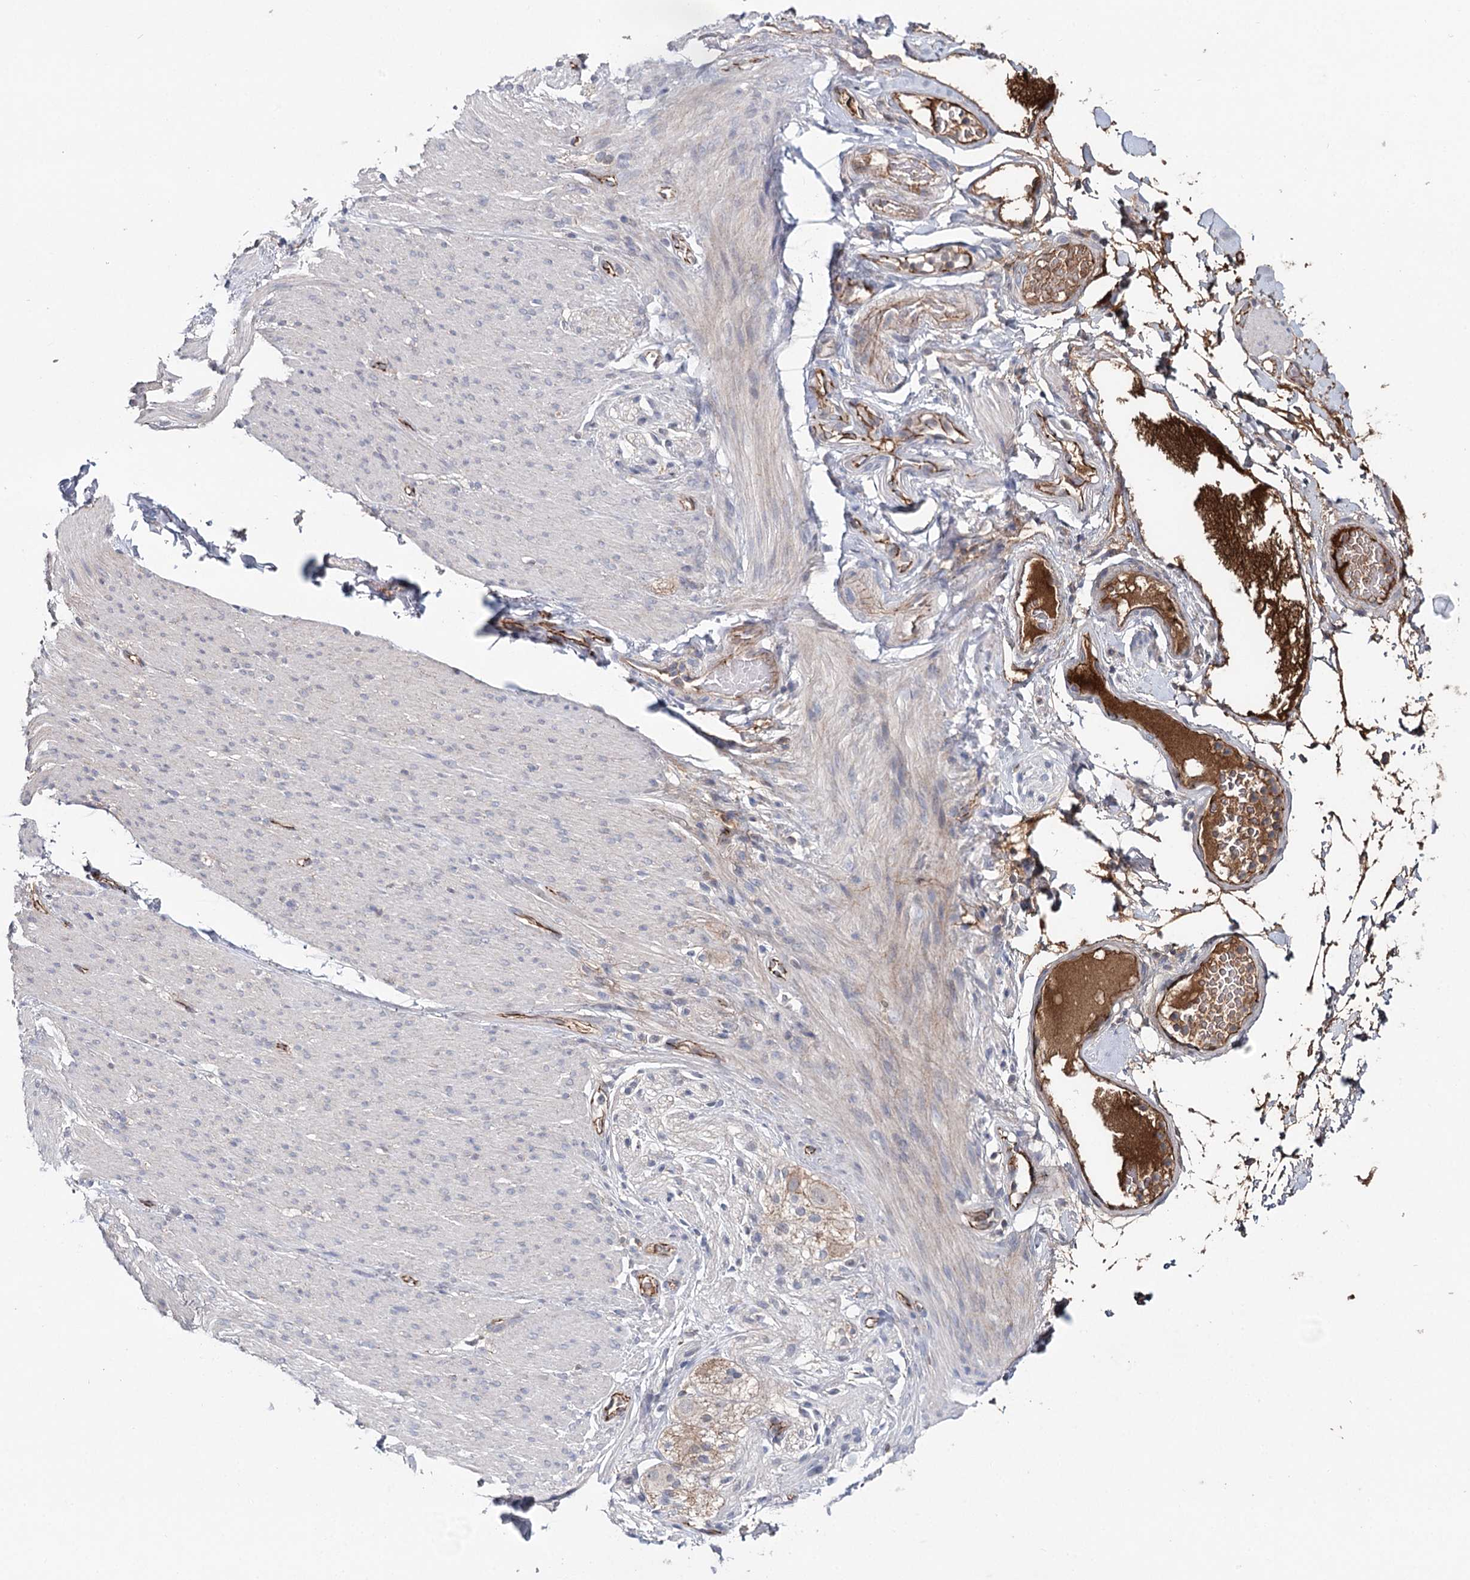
{"staining": {"intensity": "negative", "quantity": "none", "location": "none"}, "tissue": "adipose tissue", "cell_type": "Adipocytes", "image_type": "normal", "snomed": [{"axis": "morphology", "description": "Normal tissue, NOS"}, {"axis": "topography", "description": "Colon"}, {"axis": "topography", "description": "Peripheral nerve tissue"}], "caption": "Adipose tissue was stained to show a protein in brown. There is no significant positivity in adipocytes. (DAB (3,3'-diaminobenzidine) immunohistochemistry (IHC), high magnification).", "gene": "PKP4", "patient": {"sex": "female", "age": 61}}